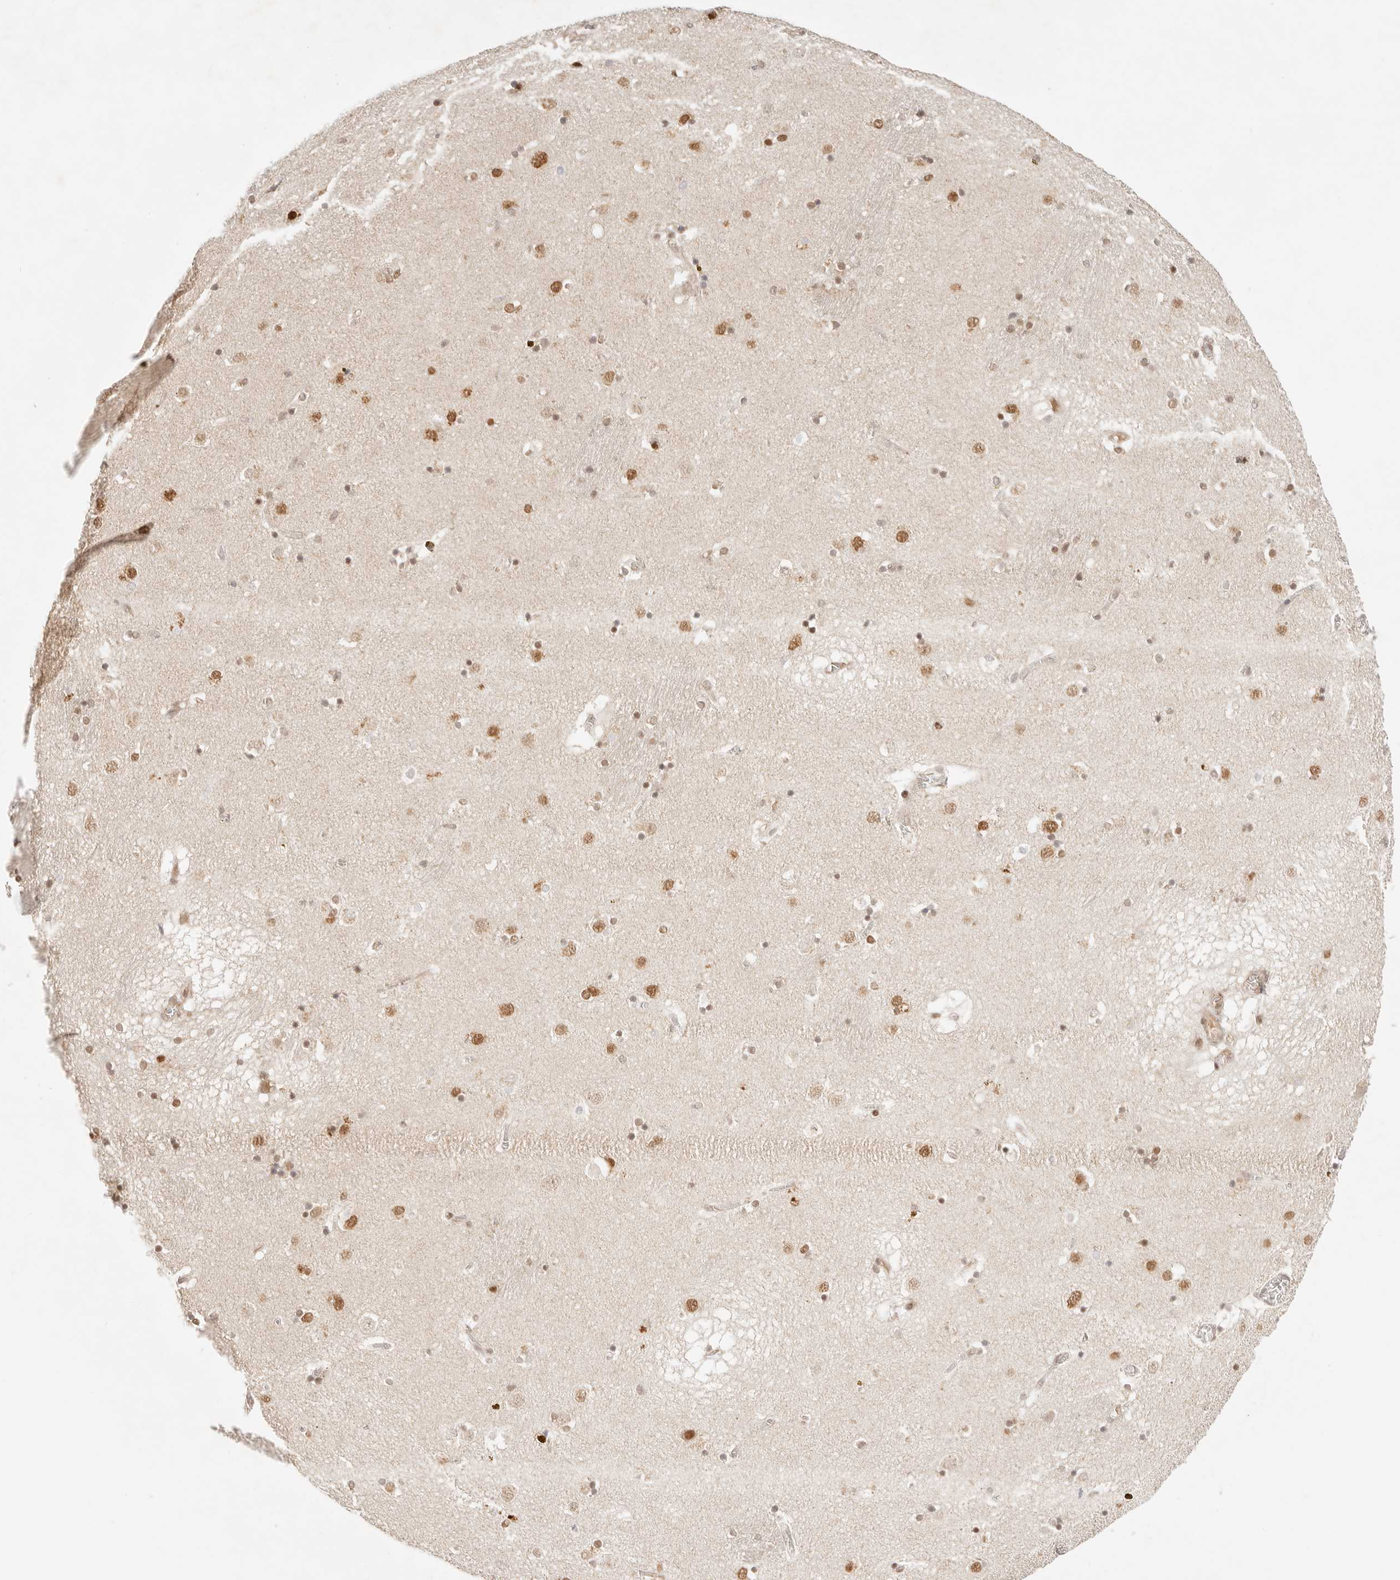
{"staining": {"intensity": "moderate", "quantity": "25%-75%", "location": "nuclear"}, "tissue": "caudate", "cell_type": "Glial cells", "image_type": "normal", "snomed": [{"axis": "morphology", "description": "Normal tissue, NOS"}, {"axis": "topography", "description": "Lateral ventricle wall"}], "caption": "Moderate nuclear protein staining is appreciated in about 25%-75% of glial cells in caudate.", "gene": "HOXC5", "patient": {"sex": "male", "age": 70}}